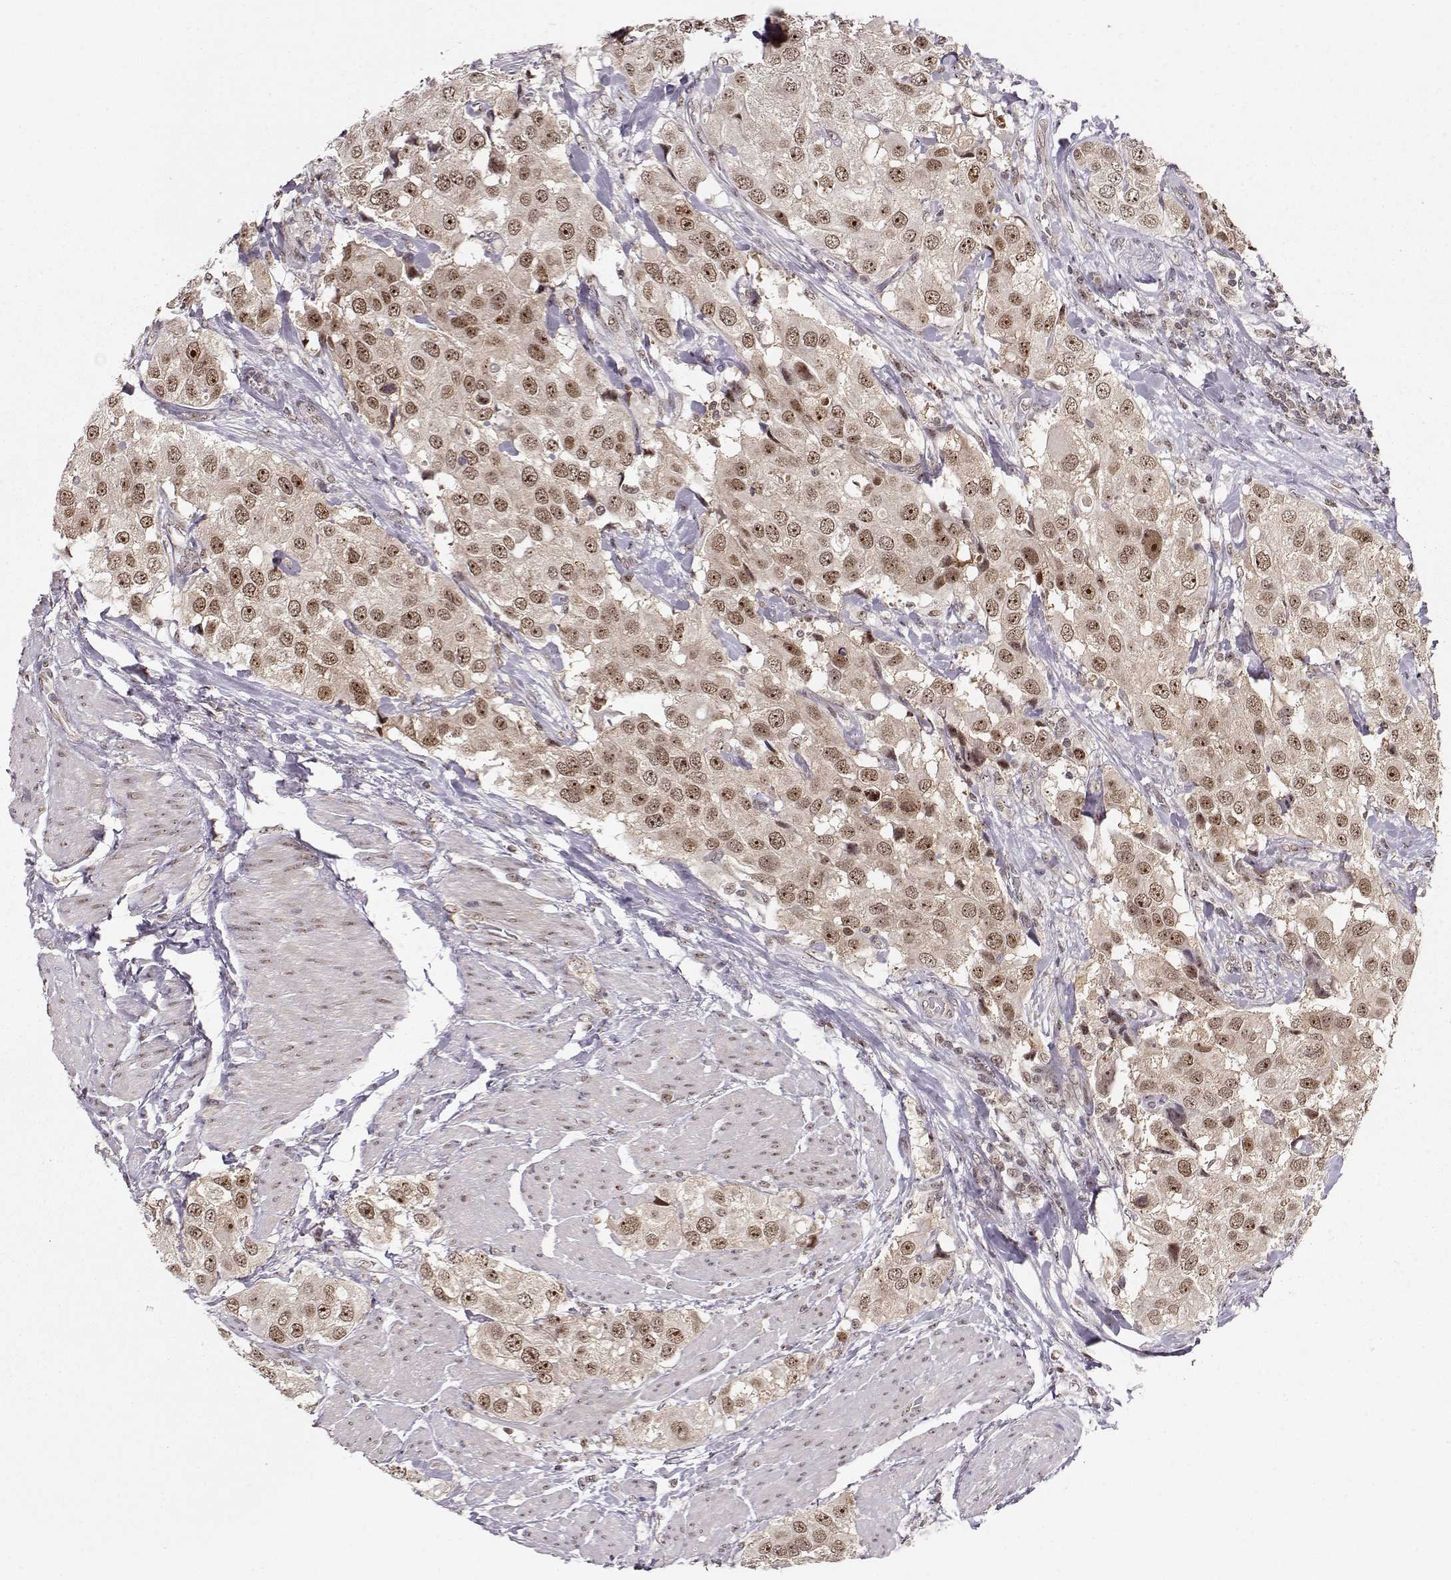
{"staining": {"intensity": "moderate", "quantity": ">75%", "location": "cytoplasmic/membranous,nuclear"}, "tissue": "urothelial cancer", "cell_type": "Tumor cells", "image_type": "cancer", "snomed": [{"axis": "morphology", "description": "Urothelial carcinoma, High grade"}, {"axis": "topography", "description": "Urinary bladder"}], "caption": "IHC staining of urothelial carcinoma (high-grade), which demonstrates medium levels of moderate cytoplasmic/membranous and nuclear positivity in approximately >75% of tumor cells indicating moderate cytoplasmic/membranous and nuclear protein positivity. The staining was performed using DAB (brown) for protein detection and nuclei were counterstained in hematoxylin (blue).", "gene": "CSNK2A1", "patient": {"sex": "female", "age": 64}}